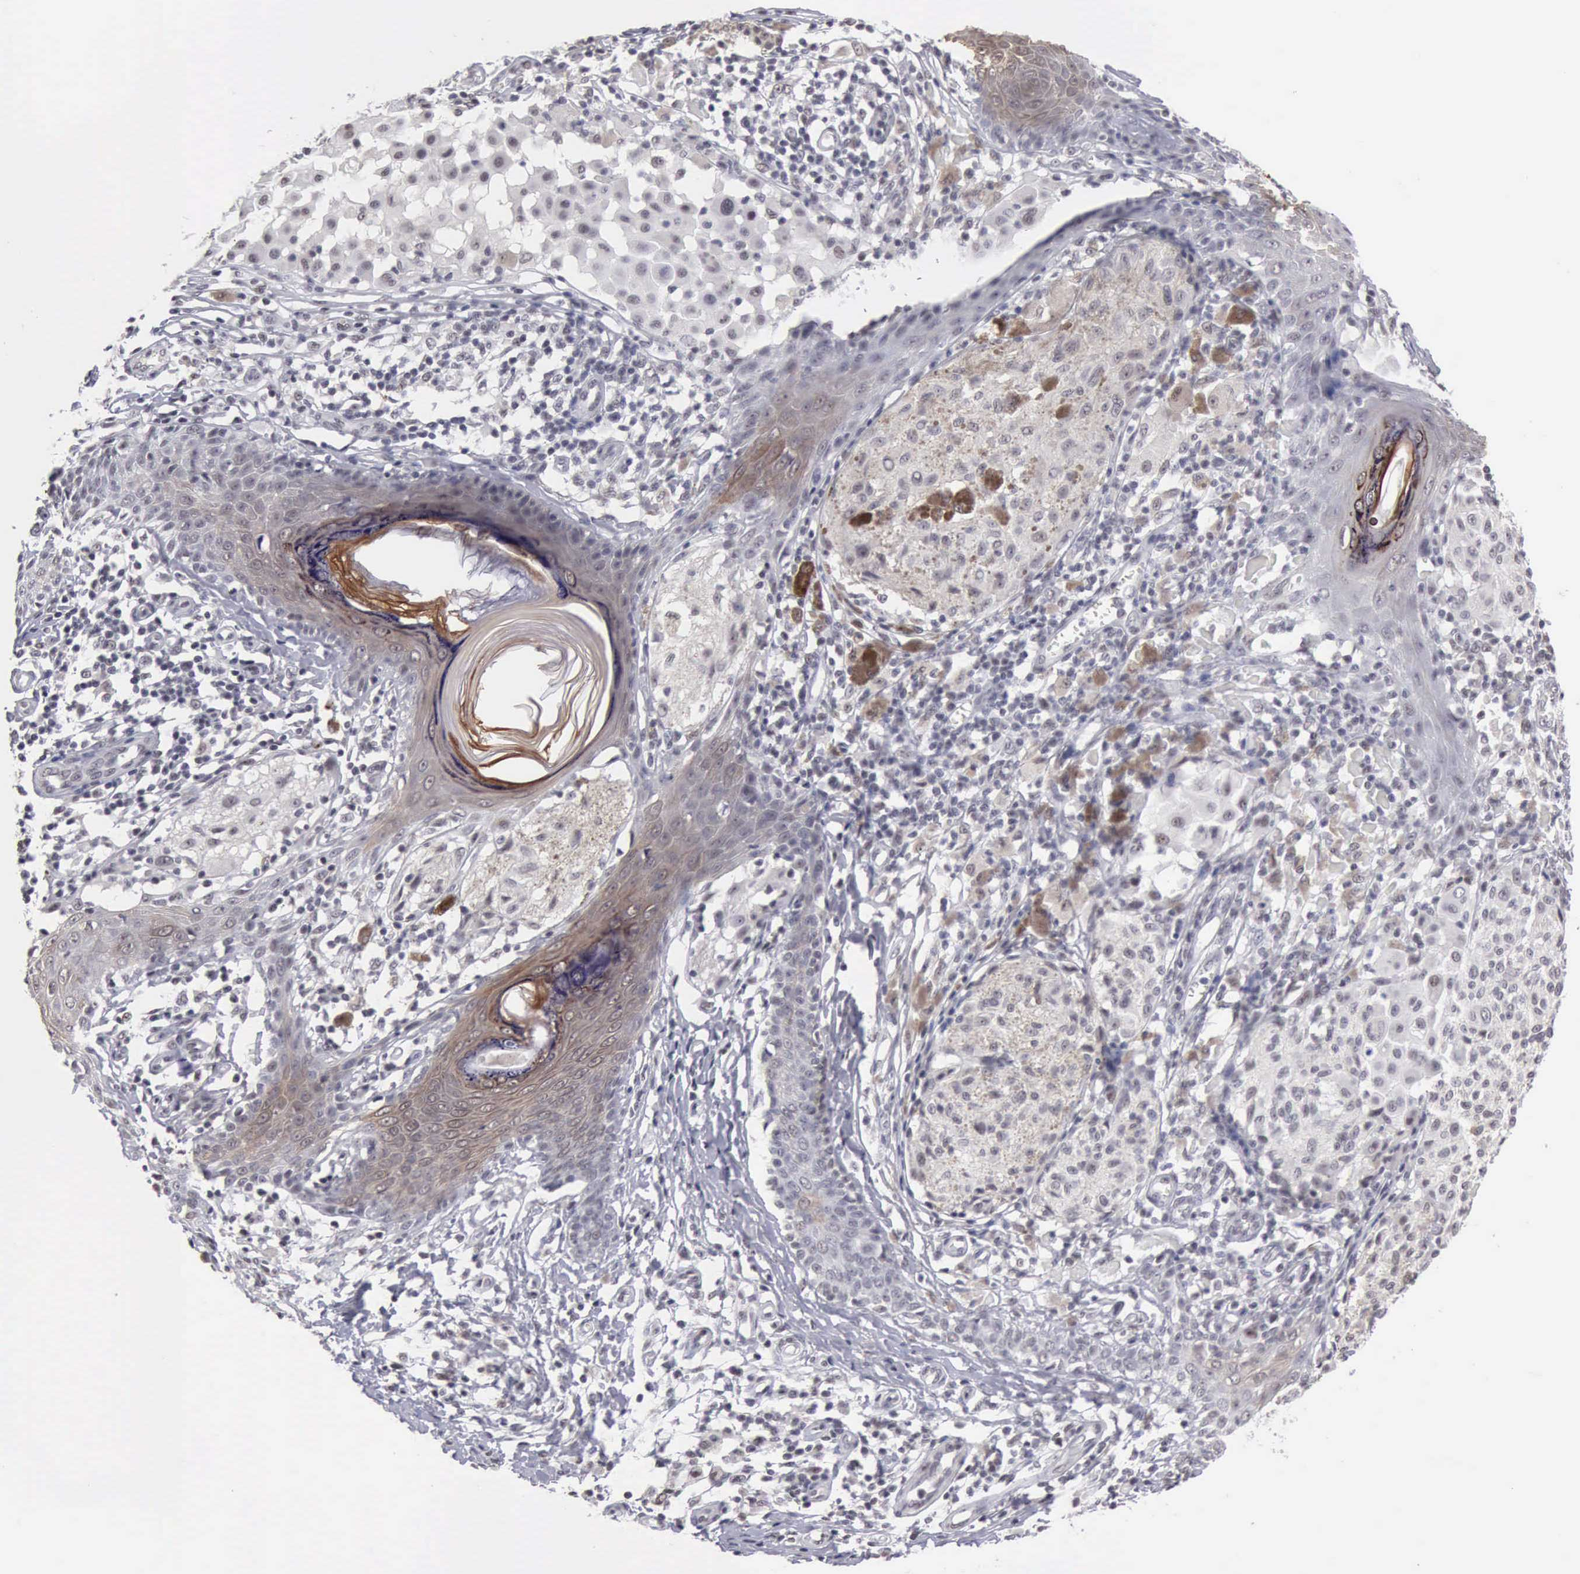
{"staining": {"intensity": "weak", "quantity": "<25%", "location": "nuclear"}, "tissue": "melanoma", "cell_type": "Tumor cells", "image_type": "cancer", "snomed": [{"axis": "morphology", "description": "Malignant melanoma, NOS"}, {"axis": "topography", "description": "Skin"}], "caption": "IHC histopathology image of human malignant melanoma stained for a protein (brown), which demonstrates no positivity in tumor cells.", "gene": "TAF1", "patient": {"sex": "male", "age": 36}}